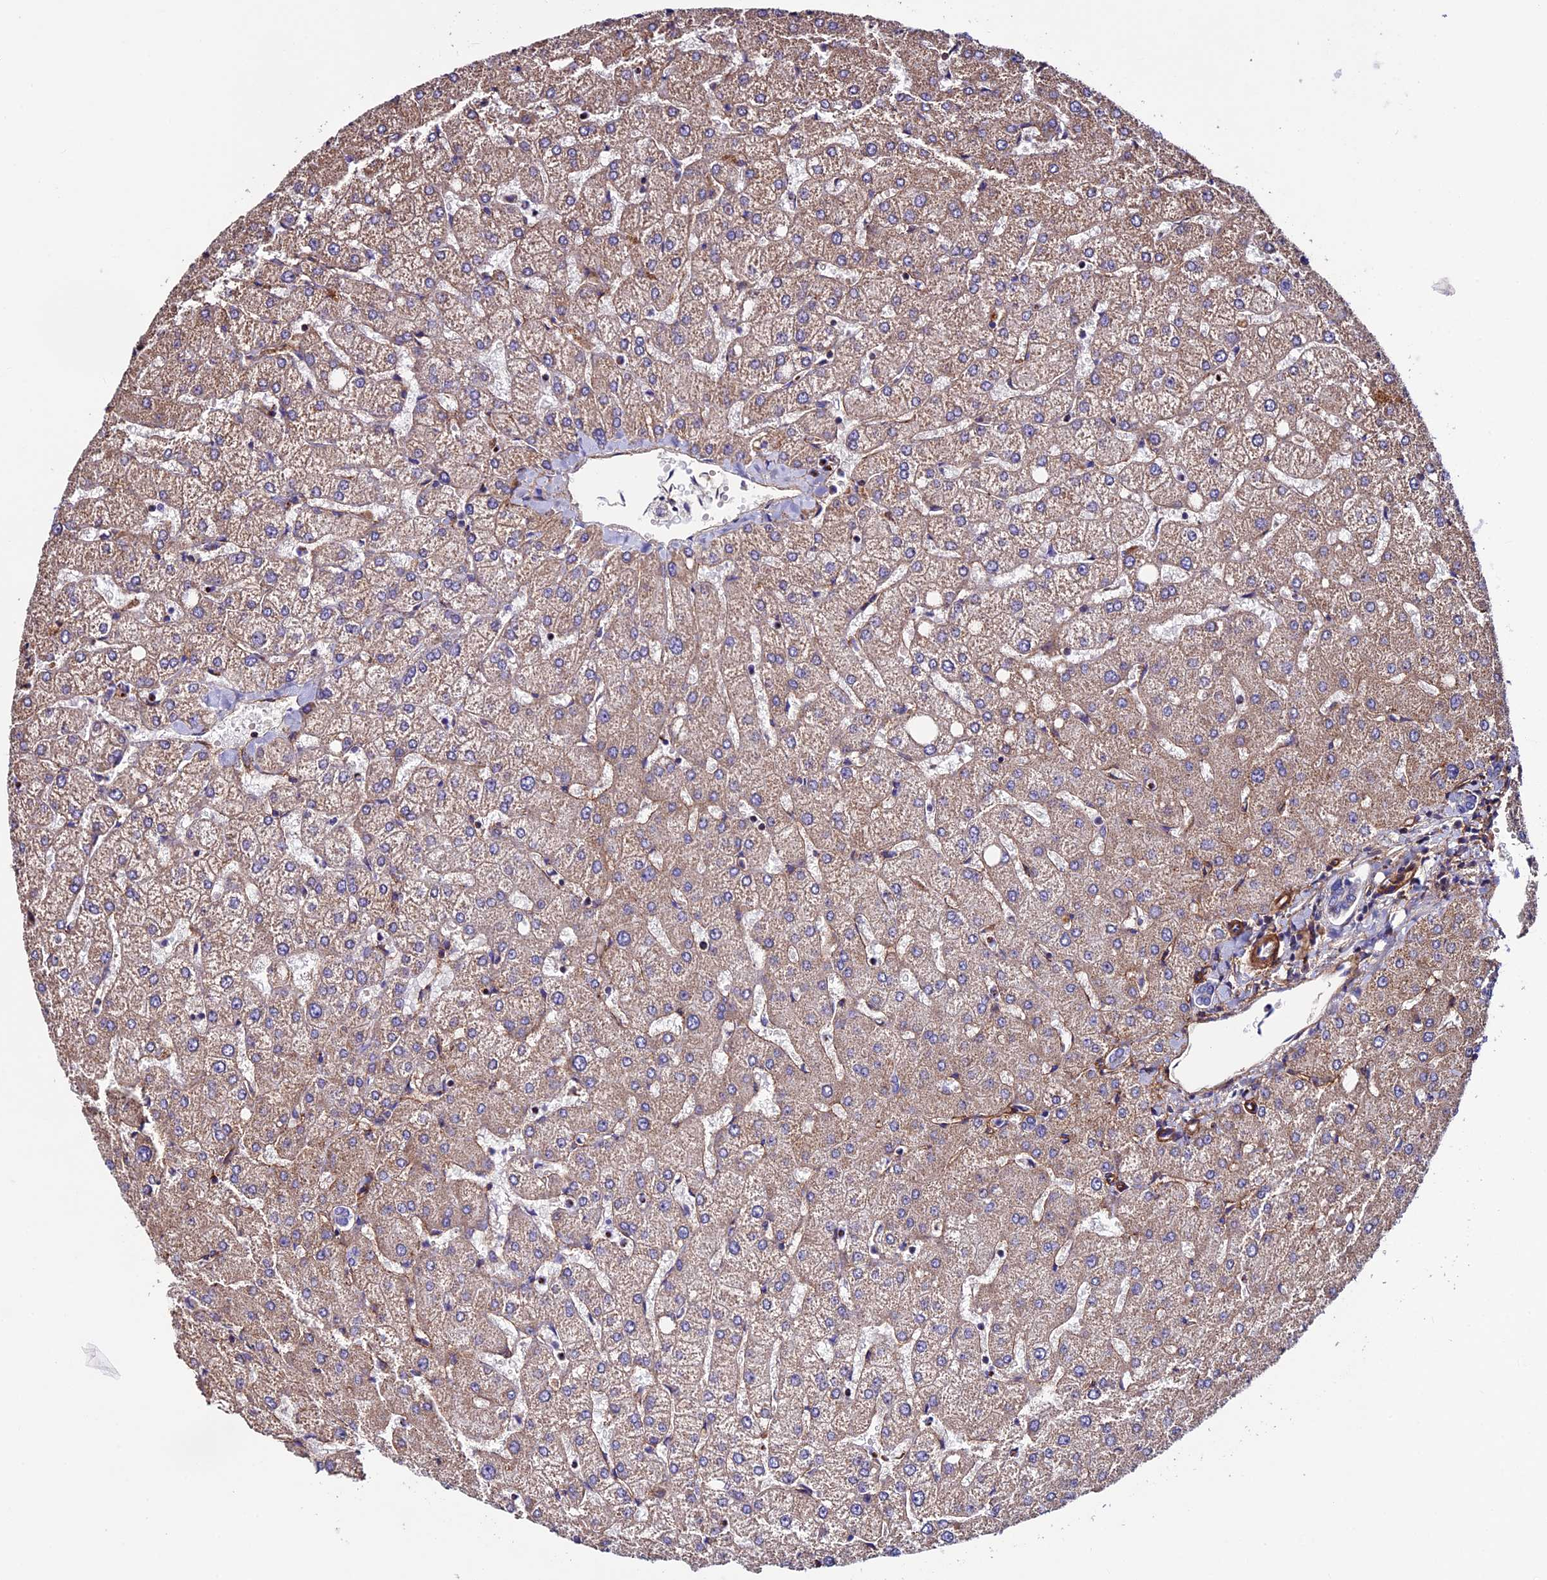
{"staining": {"intensity": "negative", "quantity": "none", "location": "none"}, "tissue": "liver", "cell_type": "Cholangiocytes", "image_type": "normal", "snomed": [{"axis": "morphology", "description": "Normal tissue, NOS"}, {"axis": "topography", "description": "Liver"}], "caption": "This is a histopathology image of IHC staining of benign liver, which shows no expression in cholangiocytes. The staining was performed using DAB (3,3'-diaminobenzidine) to visualize the protein expression in brown, while the nuclei were stained in blue with hematoxylin (Magnification: 20x).", "gene": "EVA1B", "patient": {"sex": "female", "age": 54}}